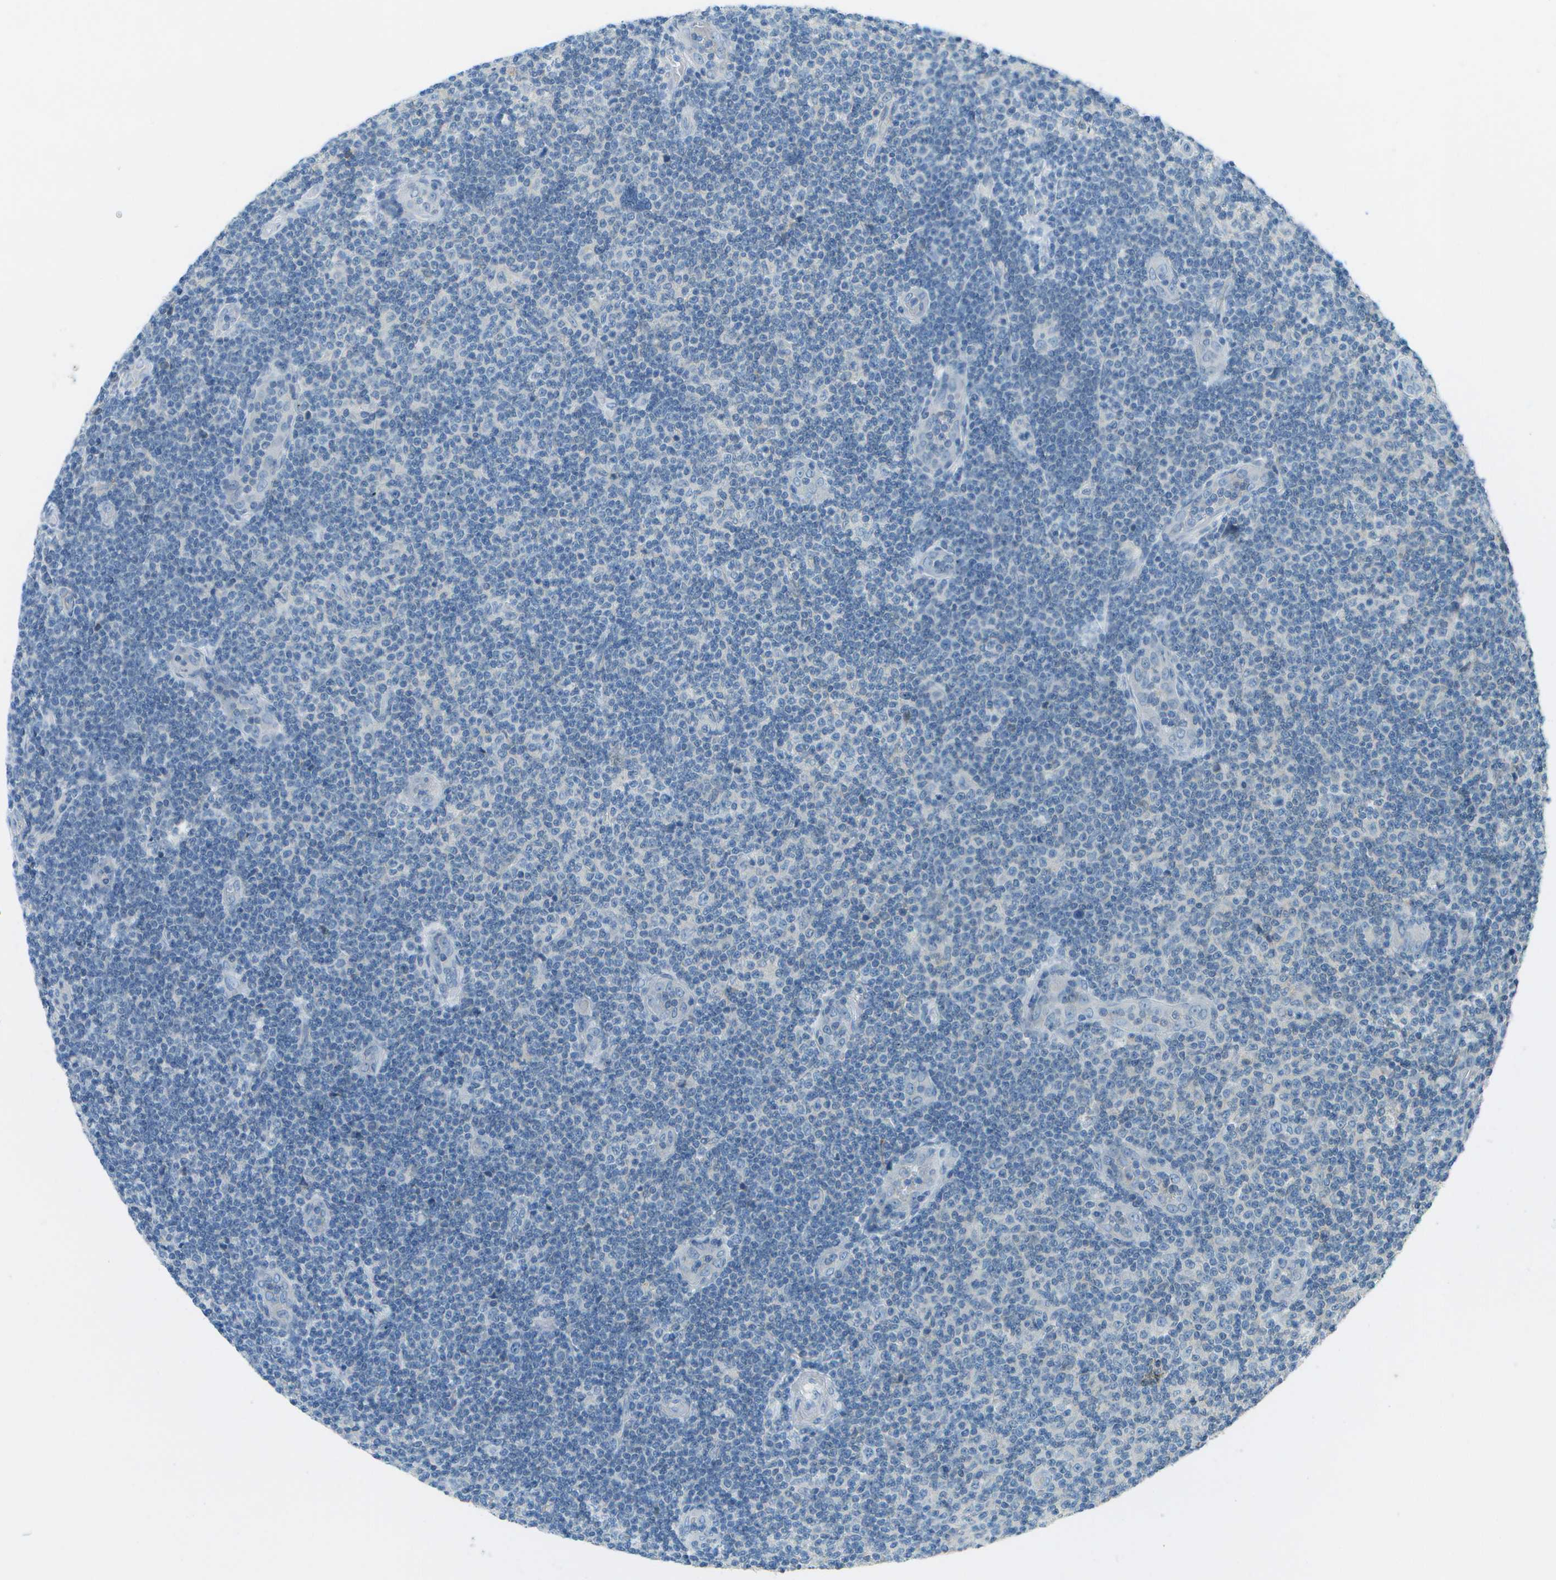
{"staining": {"intensity": "negative", "quantity": "none", "location": "none"}, "tissue": "lymphoma", "cell_type": "Tumor cells", "image_type": "cancer", "snomed": [{"axis": "morphology", "description": "Malignant lymphoma, non-Hodgkin's type, Low grade"}, {"axis": "topography", "description": "Lymph node"}], "caption": "Immunohistochemistry histopathology image of neoplastic tissue: low-grade malignant lymphoma, non-Hodgkin's type stained with DAB reveals no significant protein expression in tumor cells. (DAB immunohistochemistry, high magnification).", "gene": "LRRC66", "patient": {"sex": "male", "age": 83}}